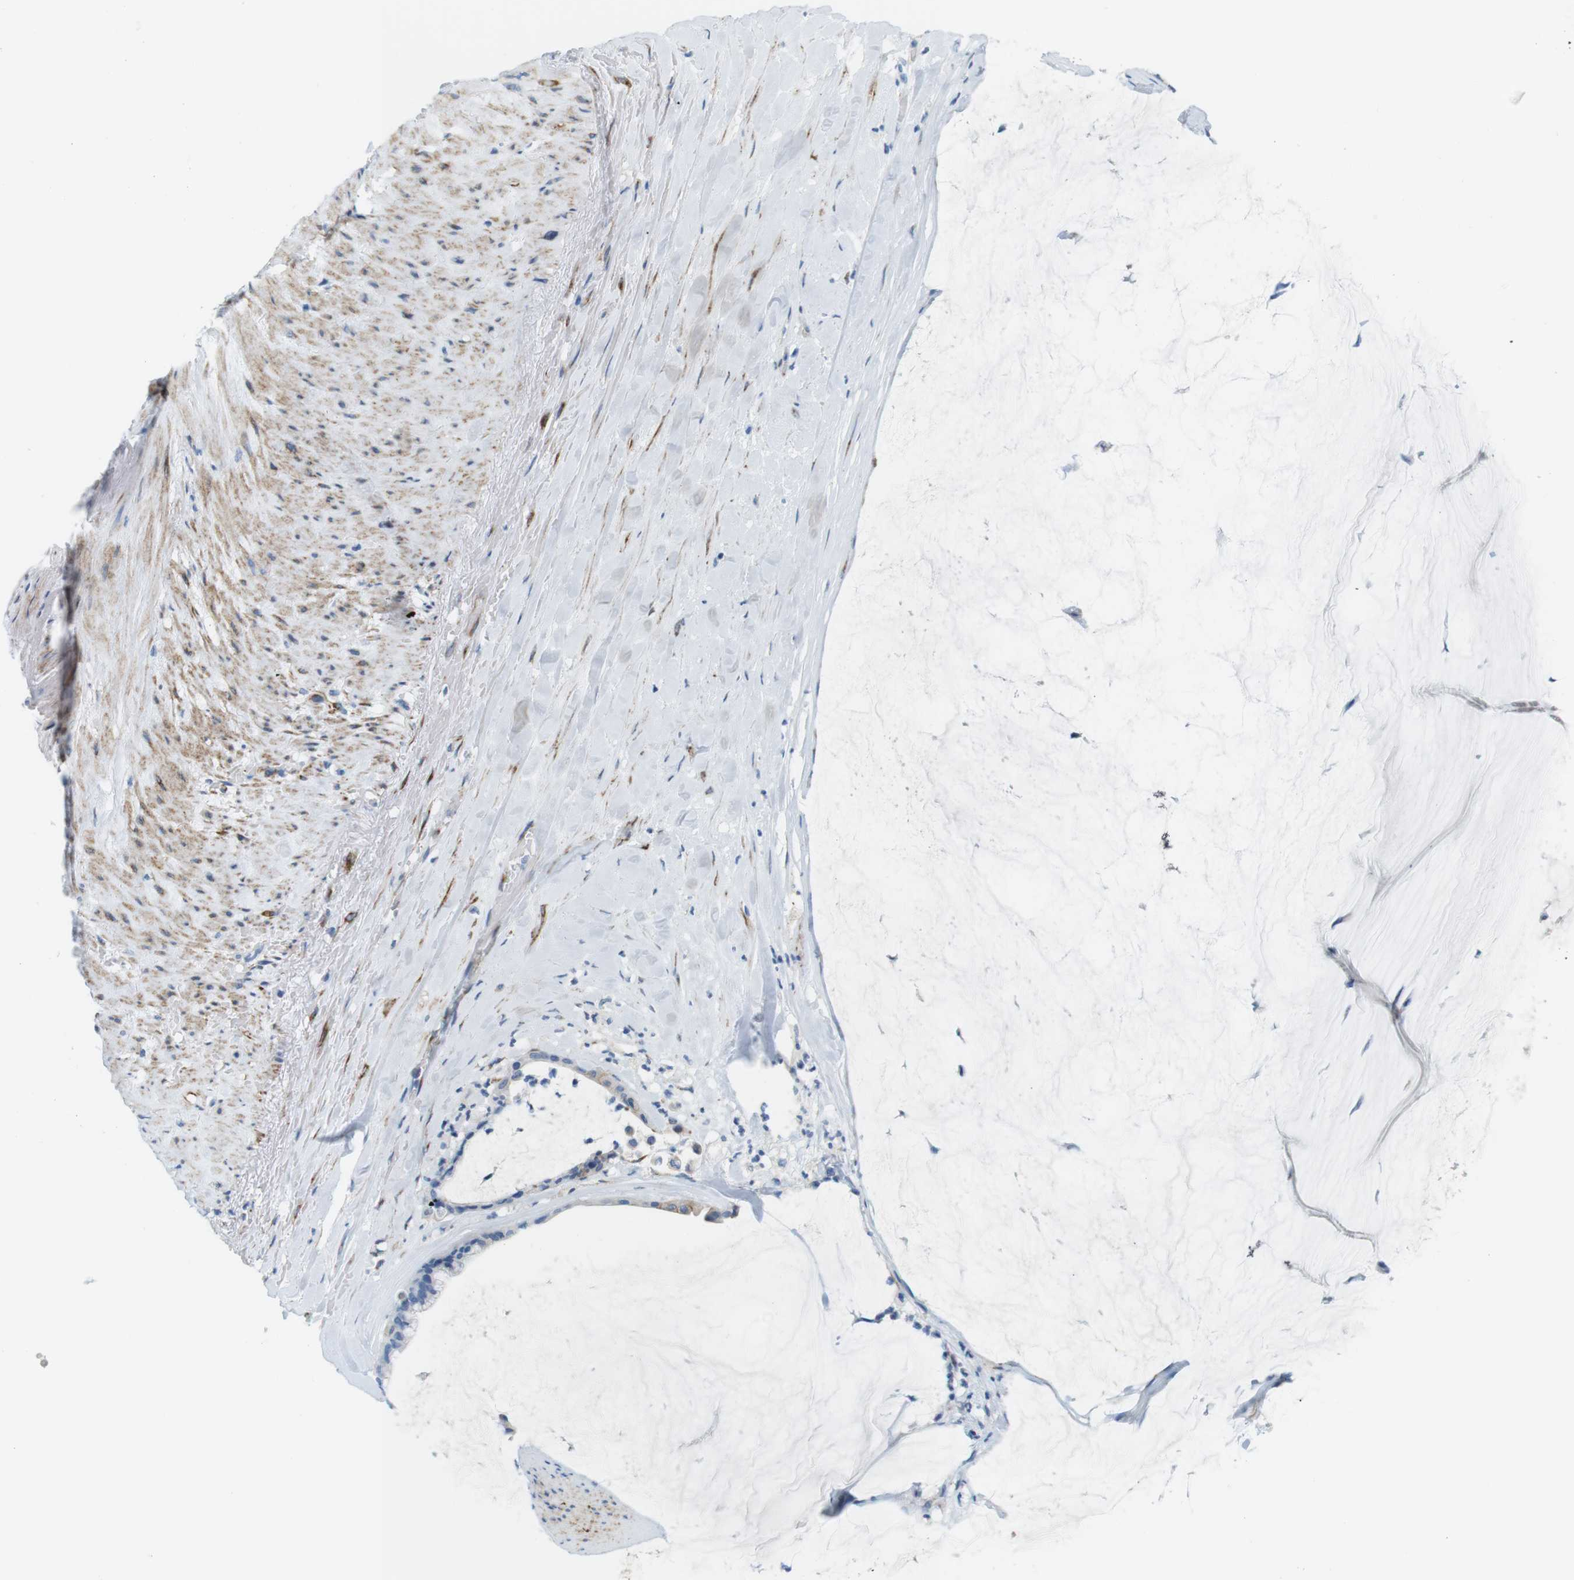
{"staining": {"intensity": "weak", "quantity": "<25%", "location": "cytoplasmic/membranous"}, "tissue": "pancreatic cancer", "cell_type": "Tumor cells", "image_type": "cancer", "snomed": [{"axis": "morphology", "description": "Adenocarcinoma, NOS"}, {"axis": "topography", "description": "Pancreas"}], "caption": "Immunohistochemistry (IHC) photomicrograph of pancreatic adenocarcinoma stained for a protein (brown), which reveals no expression in tumor cells. (DAB (3,3'-diaminobenzidine) IHC visualized using brightfield microscopy, high magnification).", "gene": "MYH9", "patient": {"sex": "male", "age": 41}}